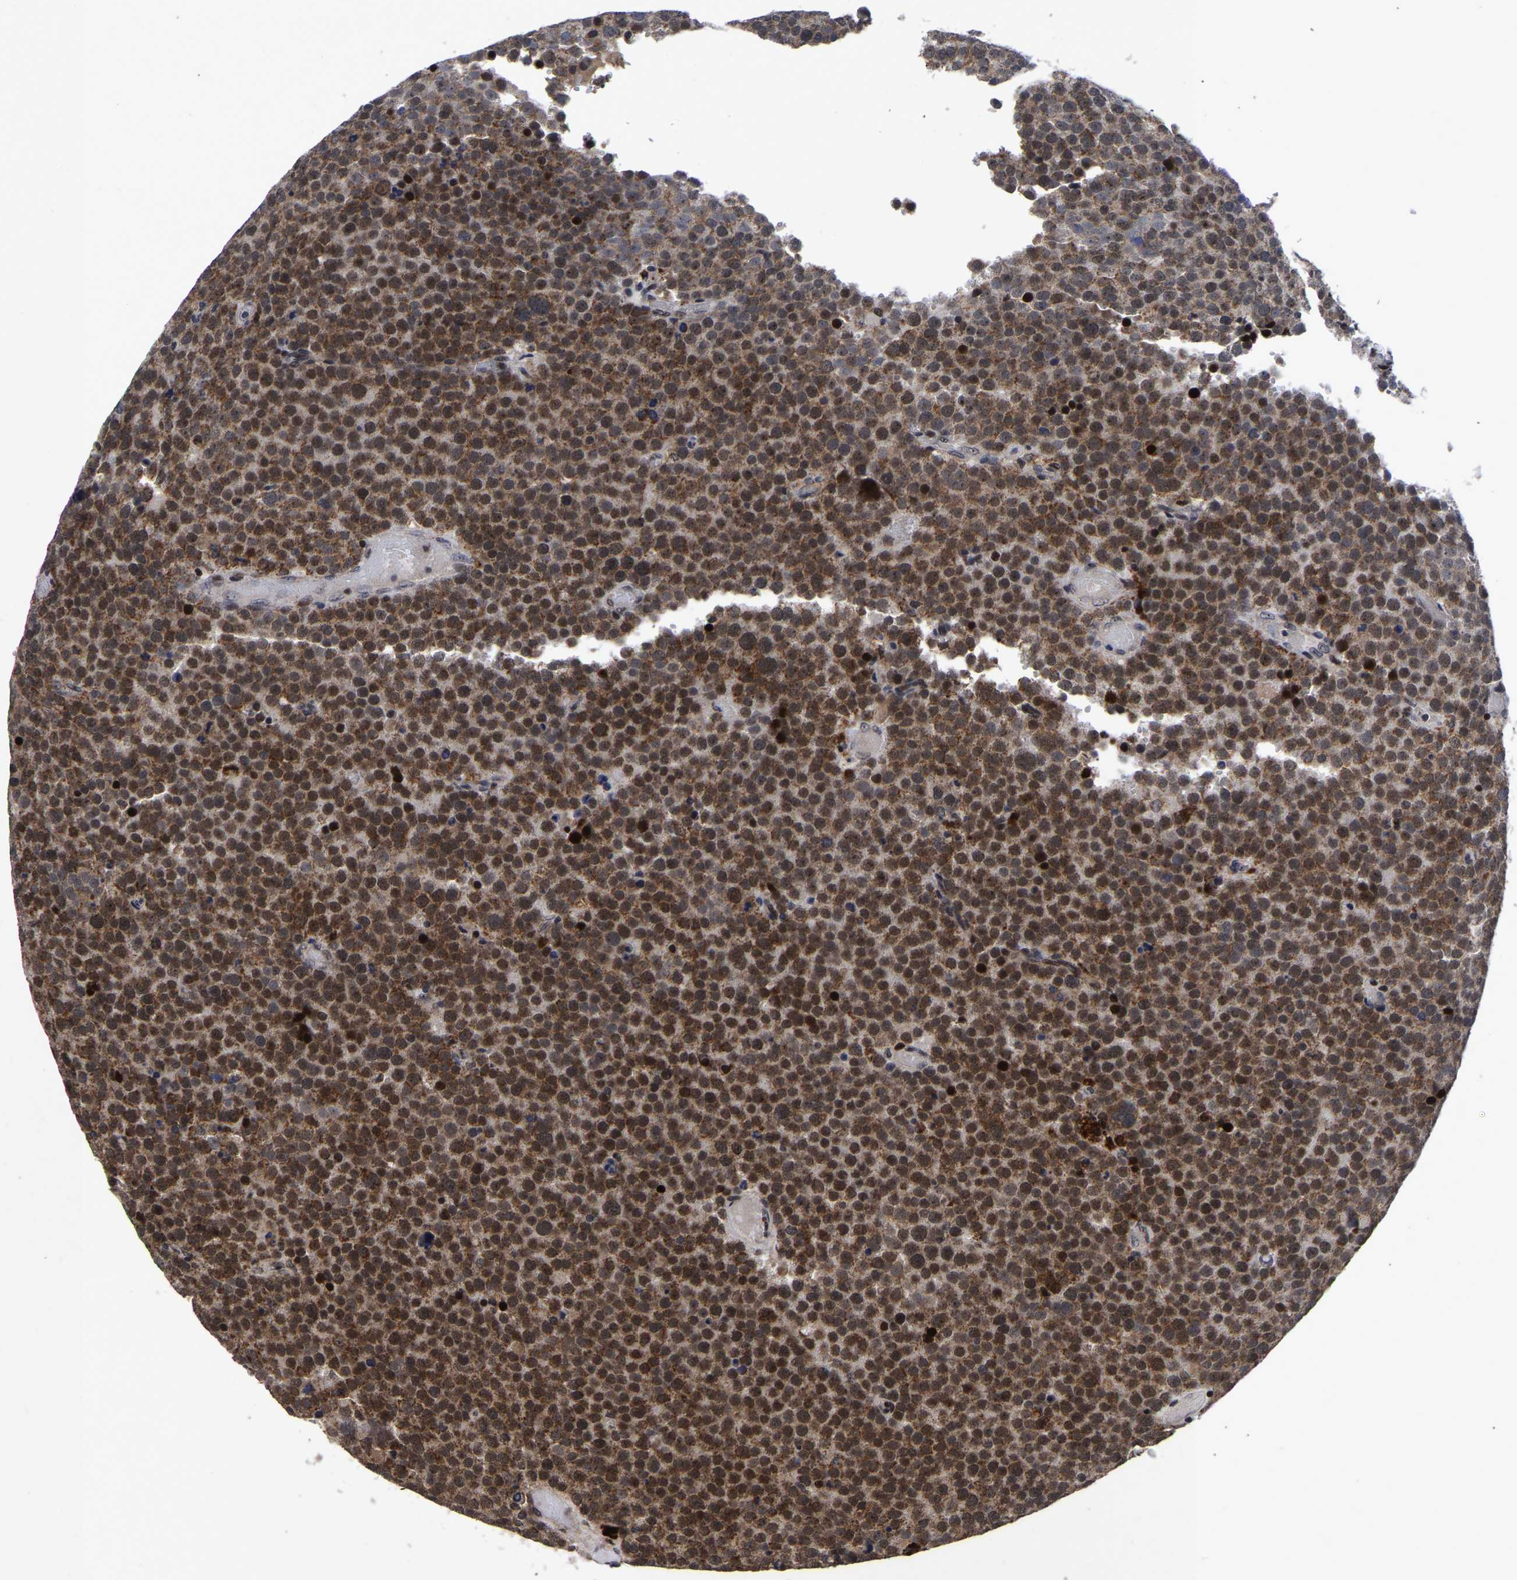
{"staining": {"intensity": "strong", "quantity": ">75%", "location": "cytoplasmic/membranous,nuclear"}, "tissue": "testis cancer", "cell_type": "Tumor cells", "image_type": "cancer", "snomed": [{"axis": "morphology", "description": "Normal tissue, NOS"}, {"axis": "morphology", "description": "Seminoma, NOS"}, {"axis": "topography", "description": "Testis"}], "caption": "A micrograph of testis seminoma stained for a protein reveals strong cytoplasmic/membranous and nuclear brown staining in tumor cells.", "gene": "JUNB", "patient": {"sex": "male", "age": 71}}